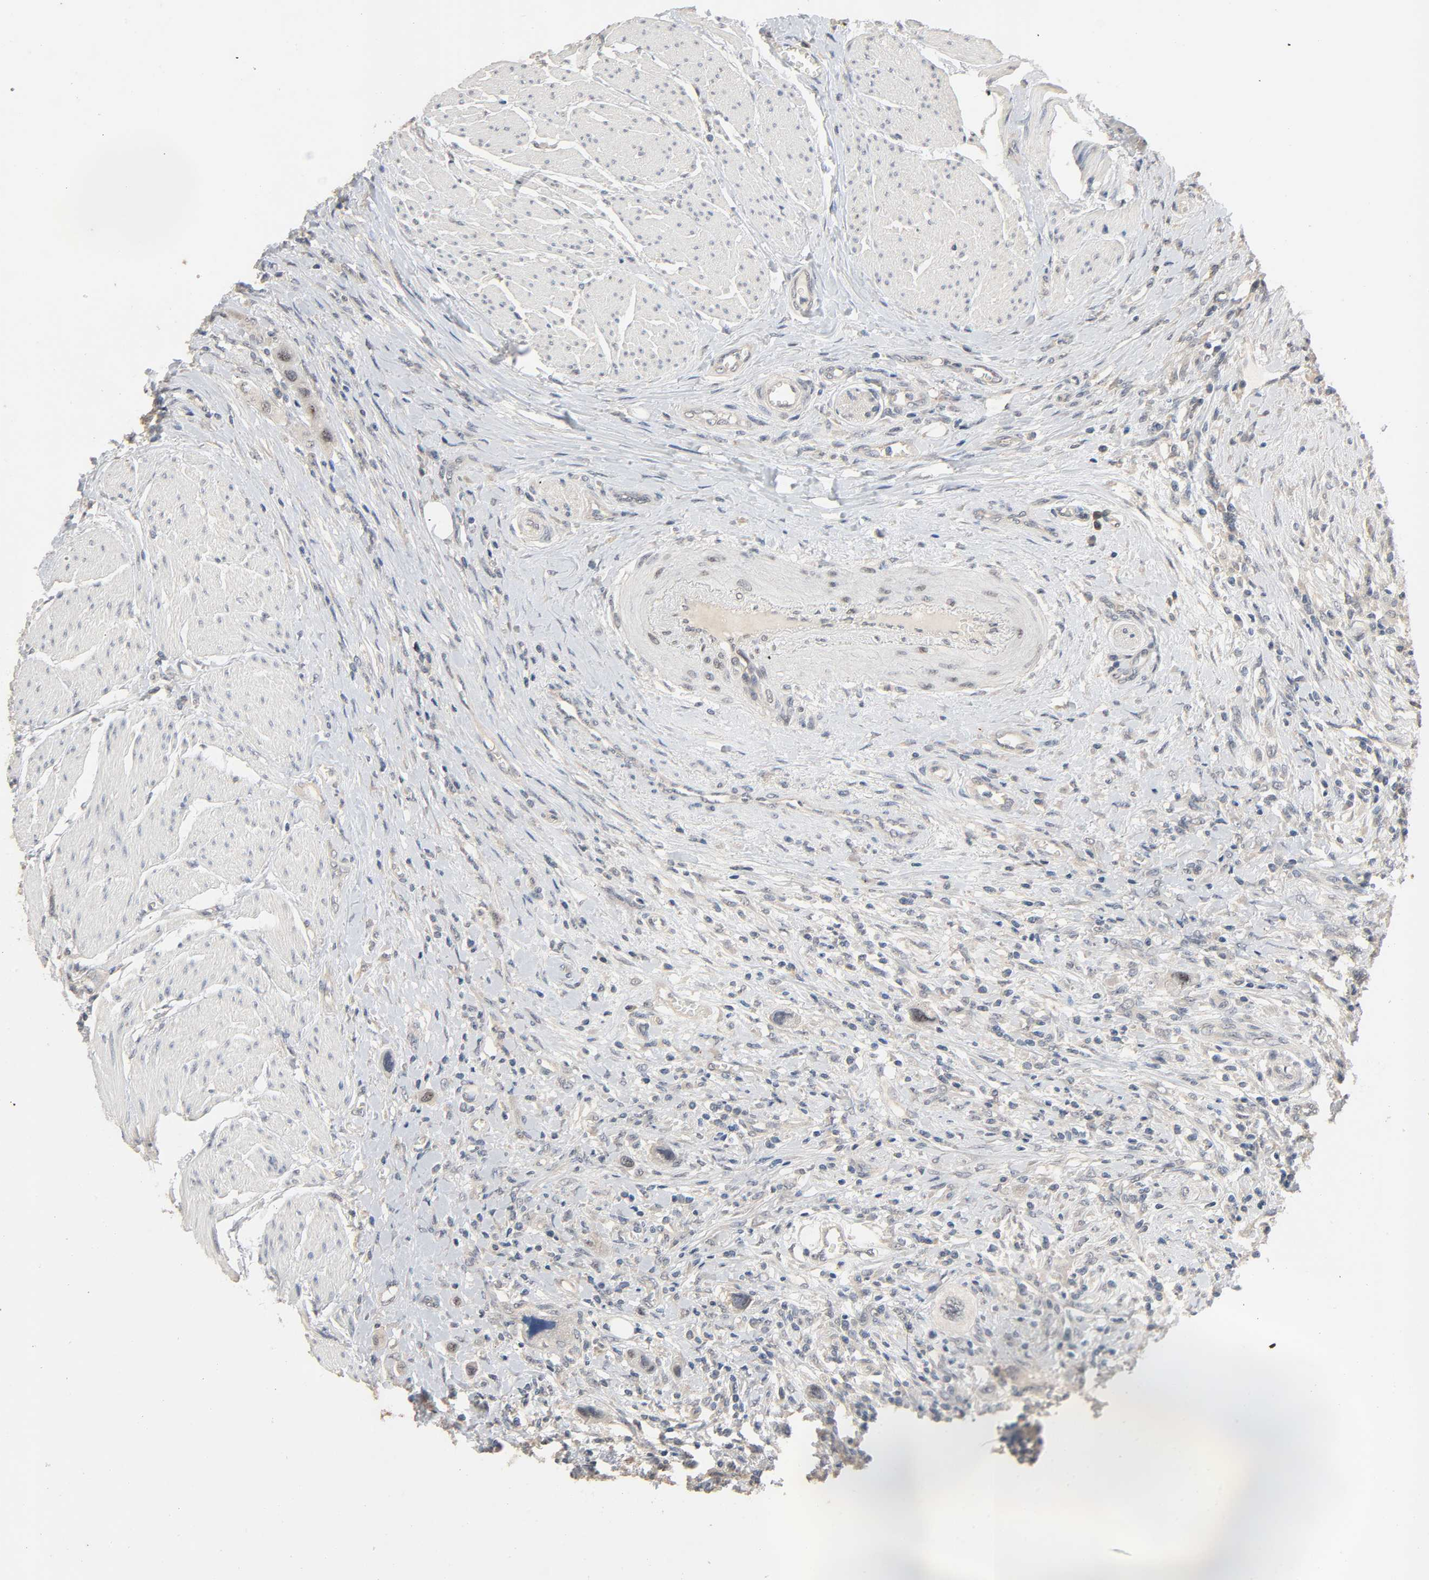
{"staining": {"intensity": "negative", "quantity": "none", "location": "none"}, "tissue": "urothelial cancer", "cell_type": "Tumor cells", "image_type": "cancer", "snomed": [{"axis": "morphology", "description": "Urothelial carcinoma, High grade"}, {"axis": "topography", "description": "Urinary bladder"}], "caption": "Immunohistochemistry (IHC) of urothelial carcinoma (high-grade) displays no expression in tumor cells.", "gene": "MAGEA8", "patient": {"sex": "male", "age": 50}}